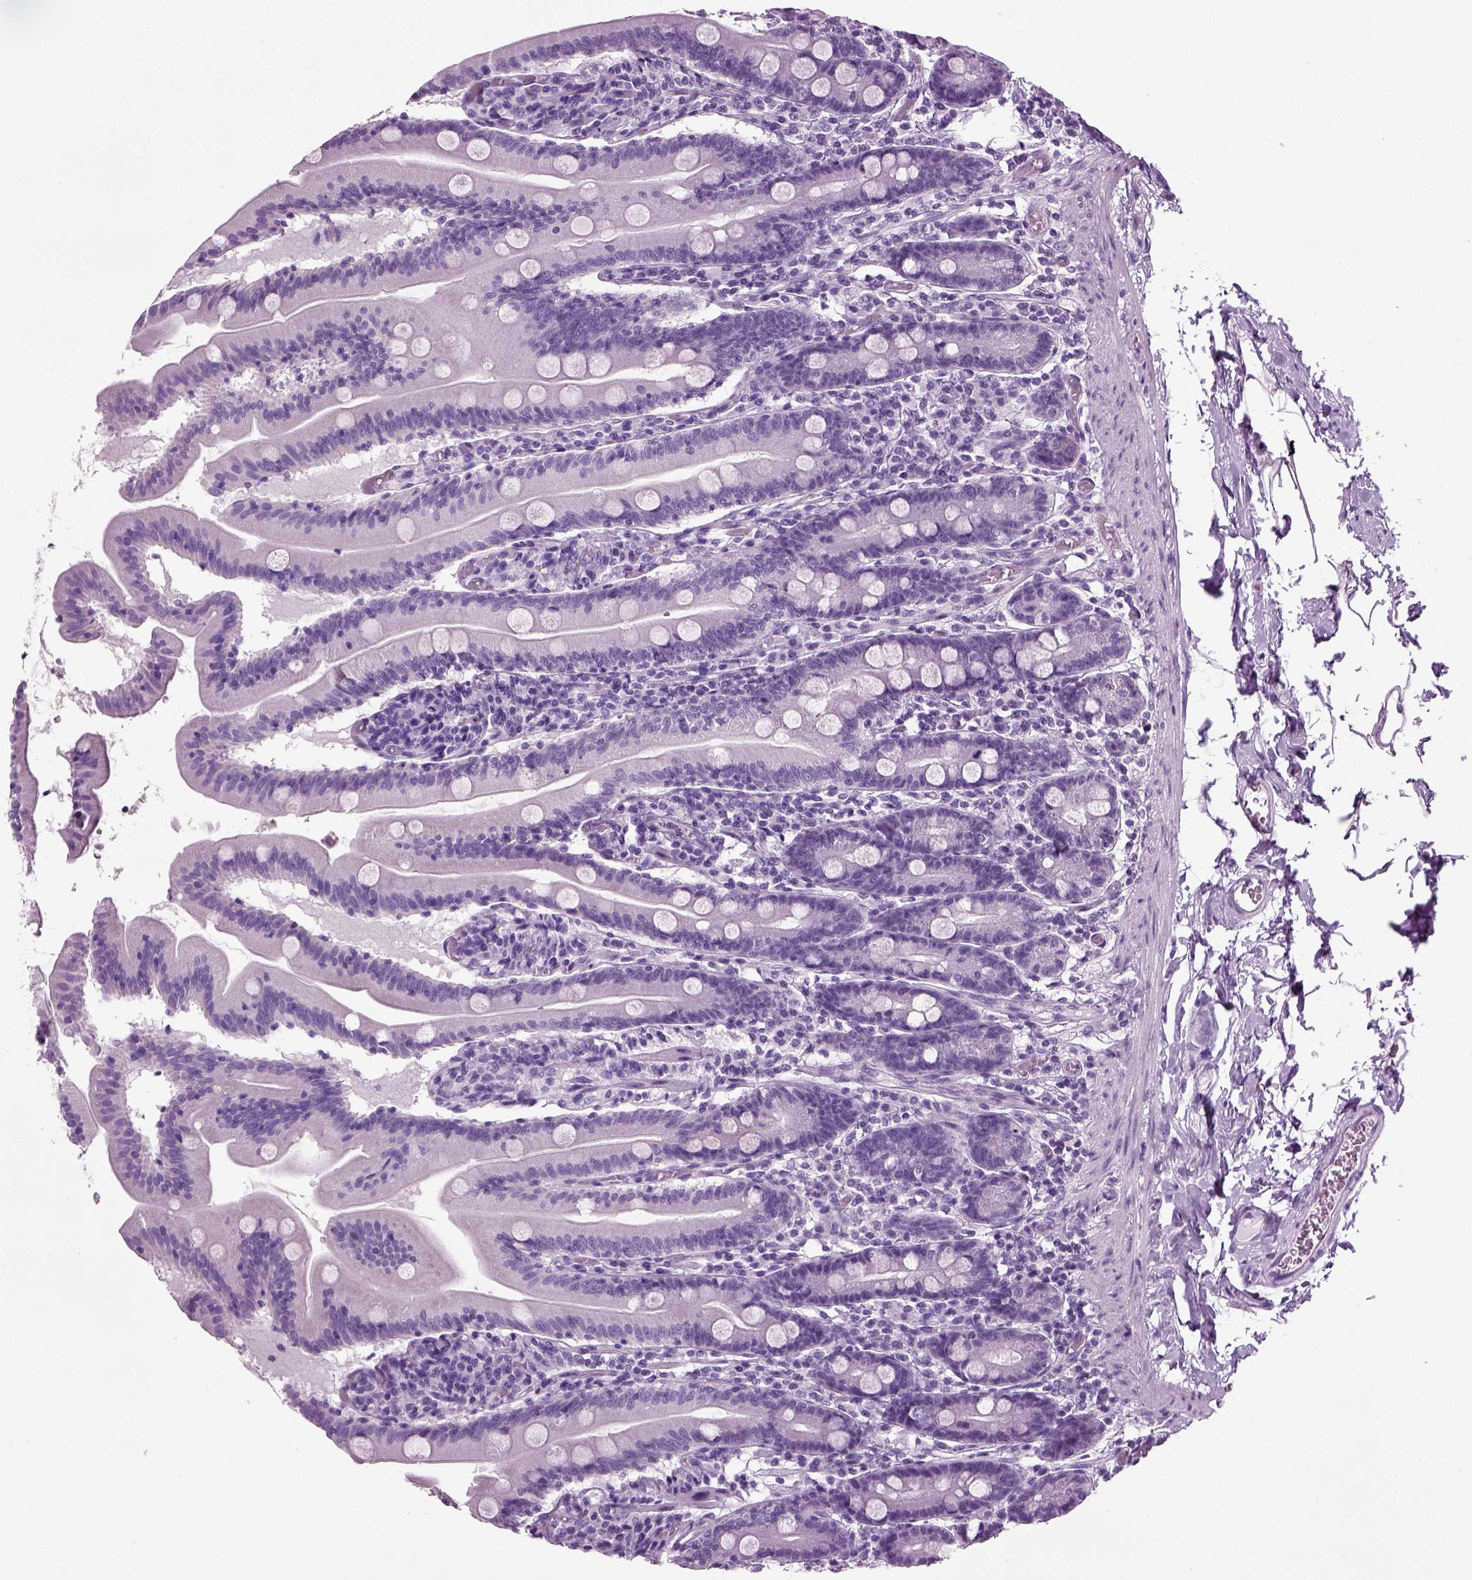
{"staining": {"intensity": "negative", "quantity": "none", "location": "none"}, "tissue": "small intestine", "cell_type": "Glandular cells", "image_type": "normal", "snomed": [{"axis": "morphology", "description": "Normal tissue, NOS"}, {"axis": "topography", "description": "Small intestine"}], "caption": "Immunohistochemistry micrograph of benign small intestine: small intestine stained with DAB (3,3'-diaminobenzidine) shows no significant protein expression in glandular cells.", "gene": "CD109", "patient": {"sex": "male", "age": 37}}